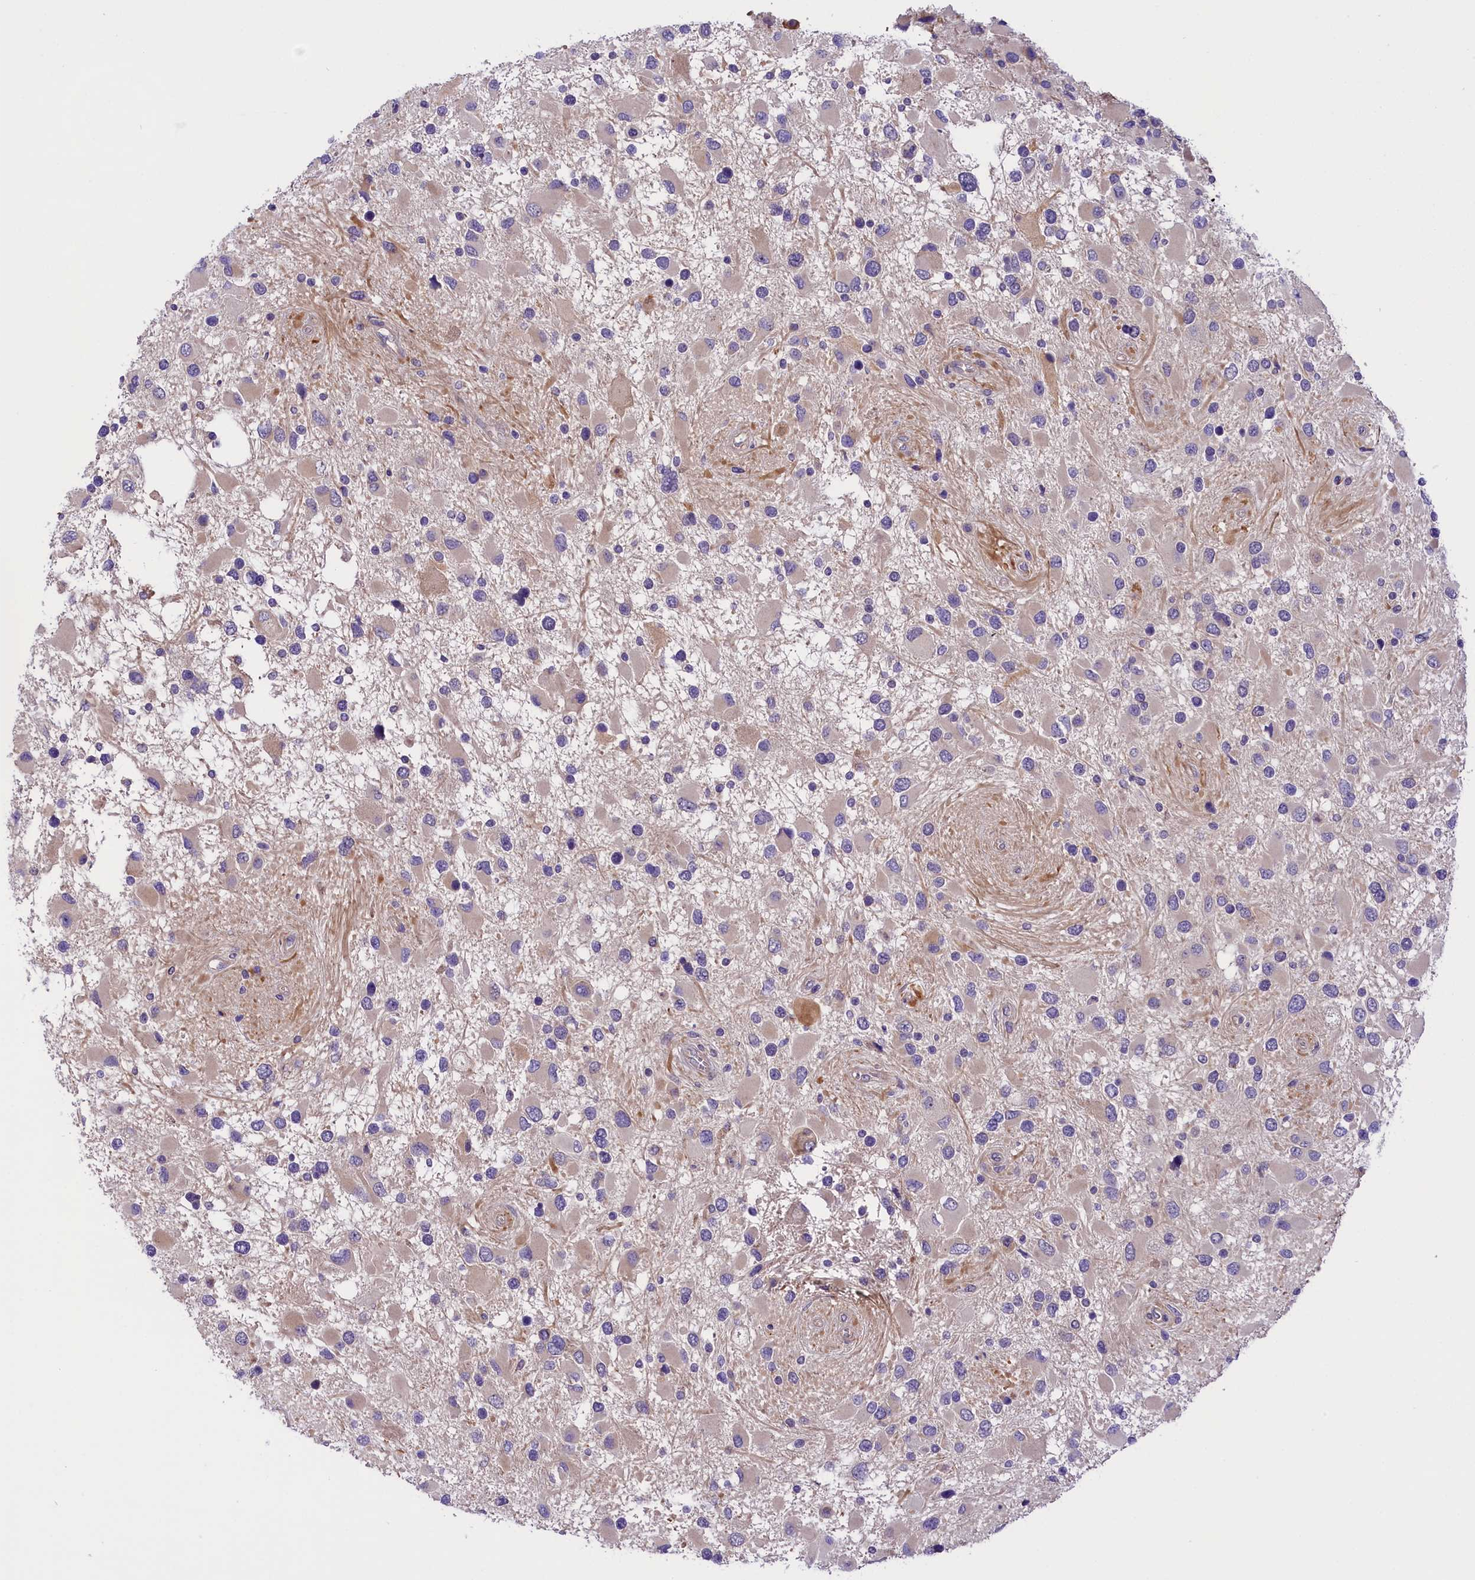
{"staining": {"intensity": "negative", "quantity": "none", "location": "none"}, "tissue": "glioma", "cell_type": "Tumor cells", "image_type": "cancer", "snomed": [{"axis": "morphology", "description": "Glioma, malignant, High grade"}, {"axis": "topography", "description": "Brain"}], "caption": "A high-resolution photomicrograph shows immunohistochemistry staining of high-grade glioma (malignant), which demonstrates no significant positivity in tumor cells. (Immunohistochemistry (ihc), brightfield microscopy, high magnification).", "gene": "CCDC32", "patient": {"sex": "male", "age": 53}}